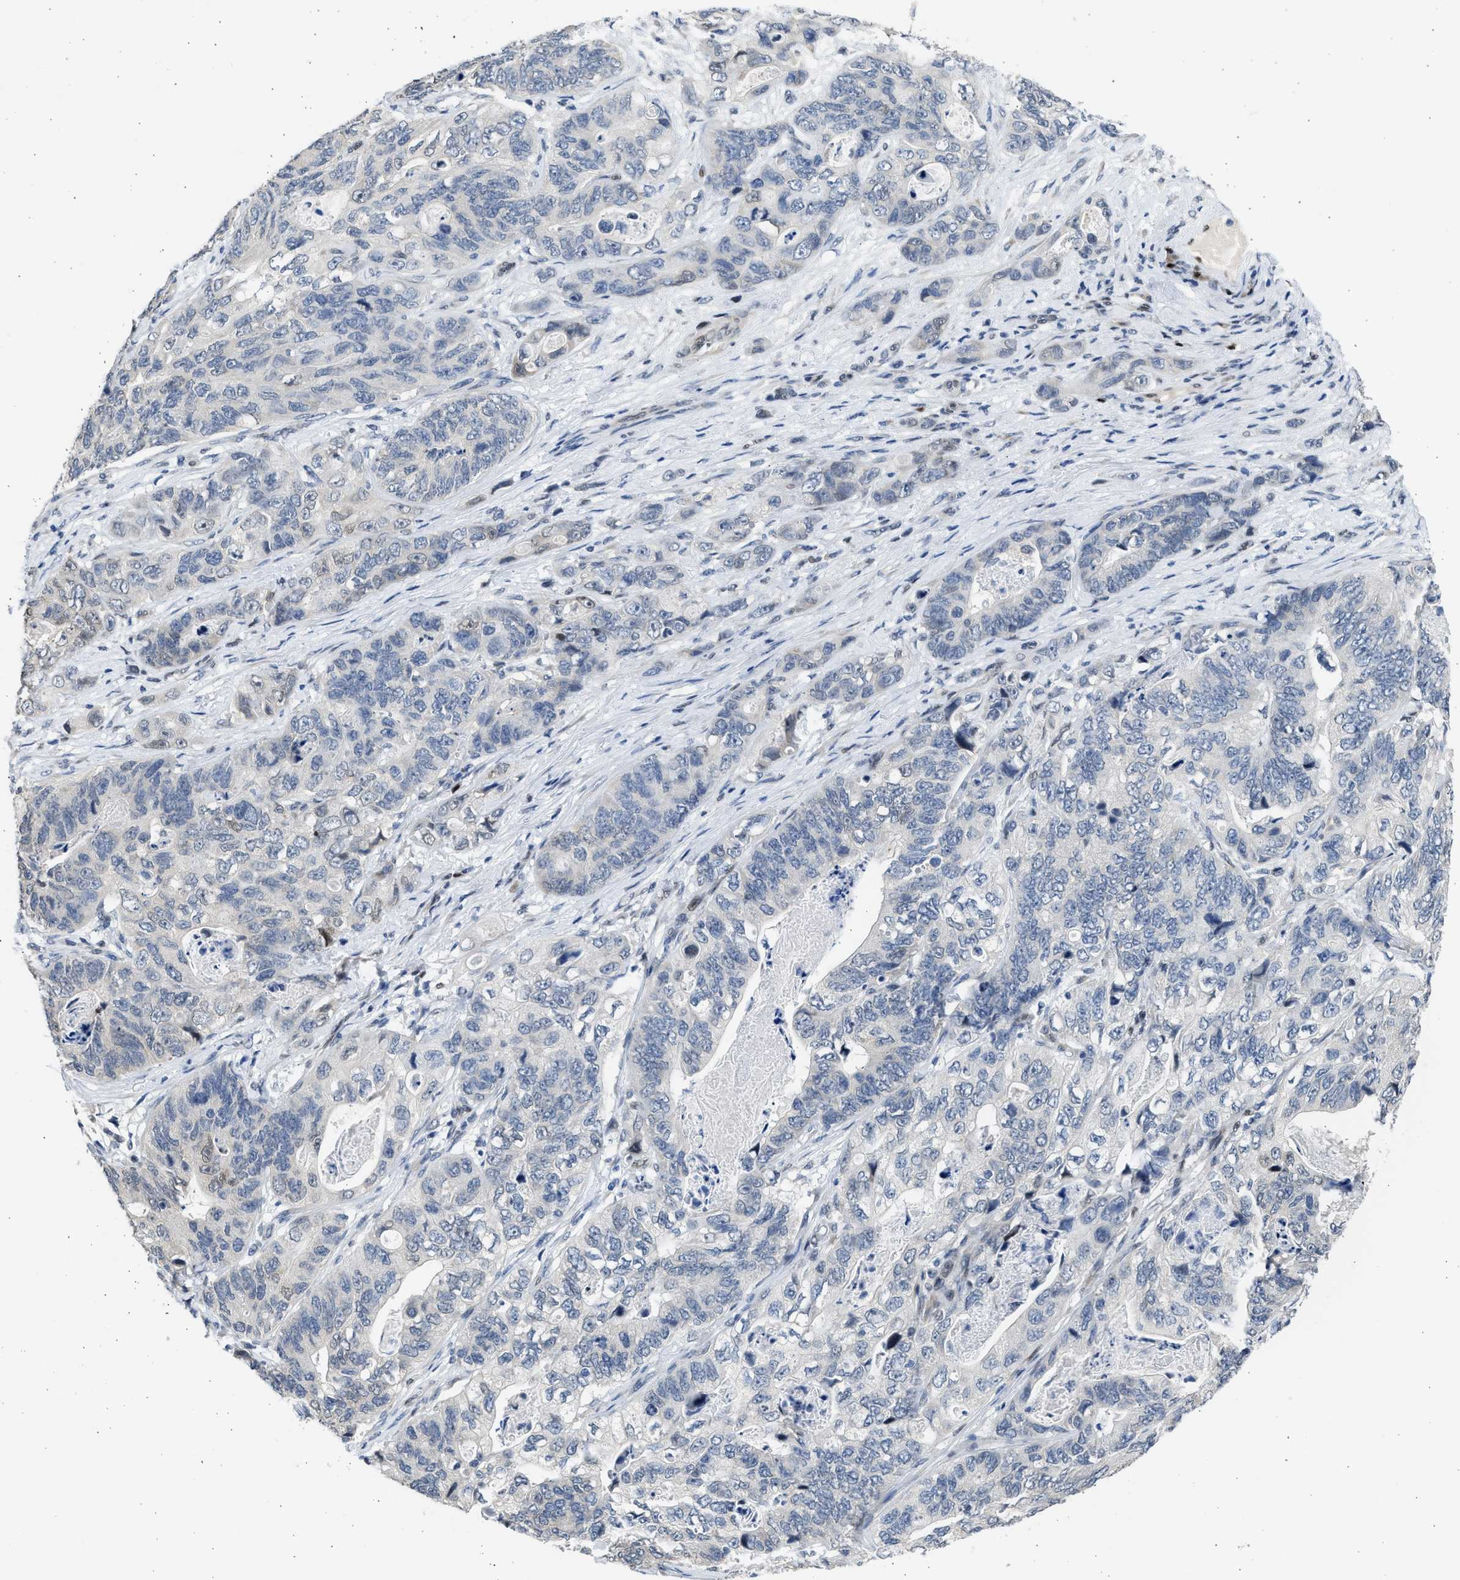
{"staining": {"intensity": "negative", "quantity": "none", "location": "none"}, "tissue": "stomach cancer", "cell_type": "Tumor cells", "image_type": "cancer", "snomed": [{"axis": "morphology", "description": "Adenocarcinoma, NOS"}, {"axis": "topography", "description": "Stomach"}], "caption": "This histopathology image is of stomach cancer stained with IHC to label a protein in brown with the nuclei are counter-stained blue. There is no expression in tumor cells.", "gene": "HMGN3", "patient": {"sex": "female", "age": 89}}